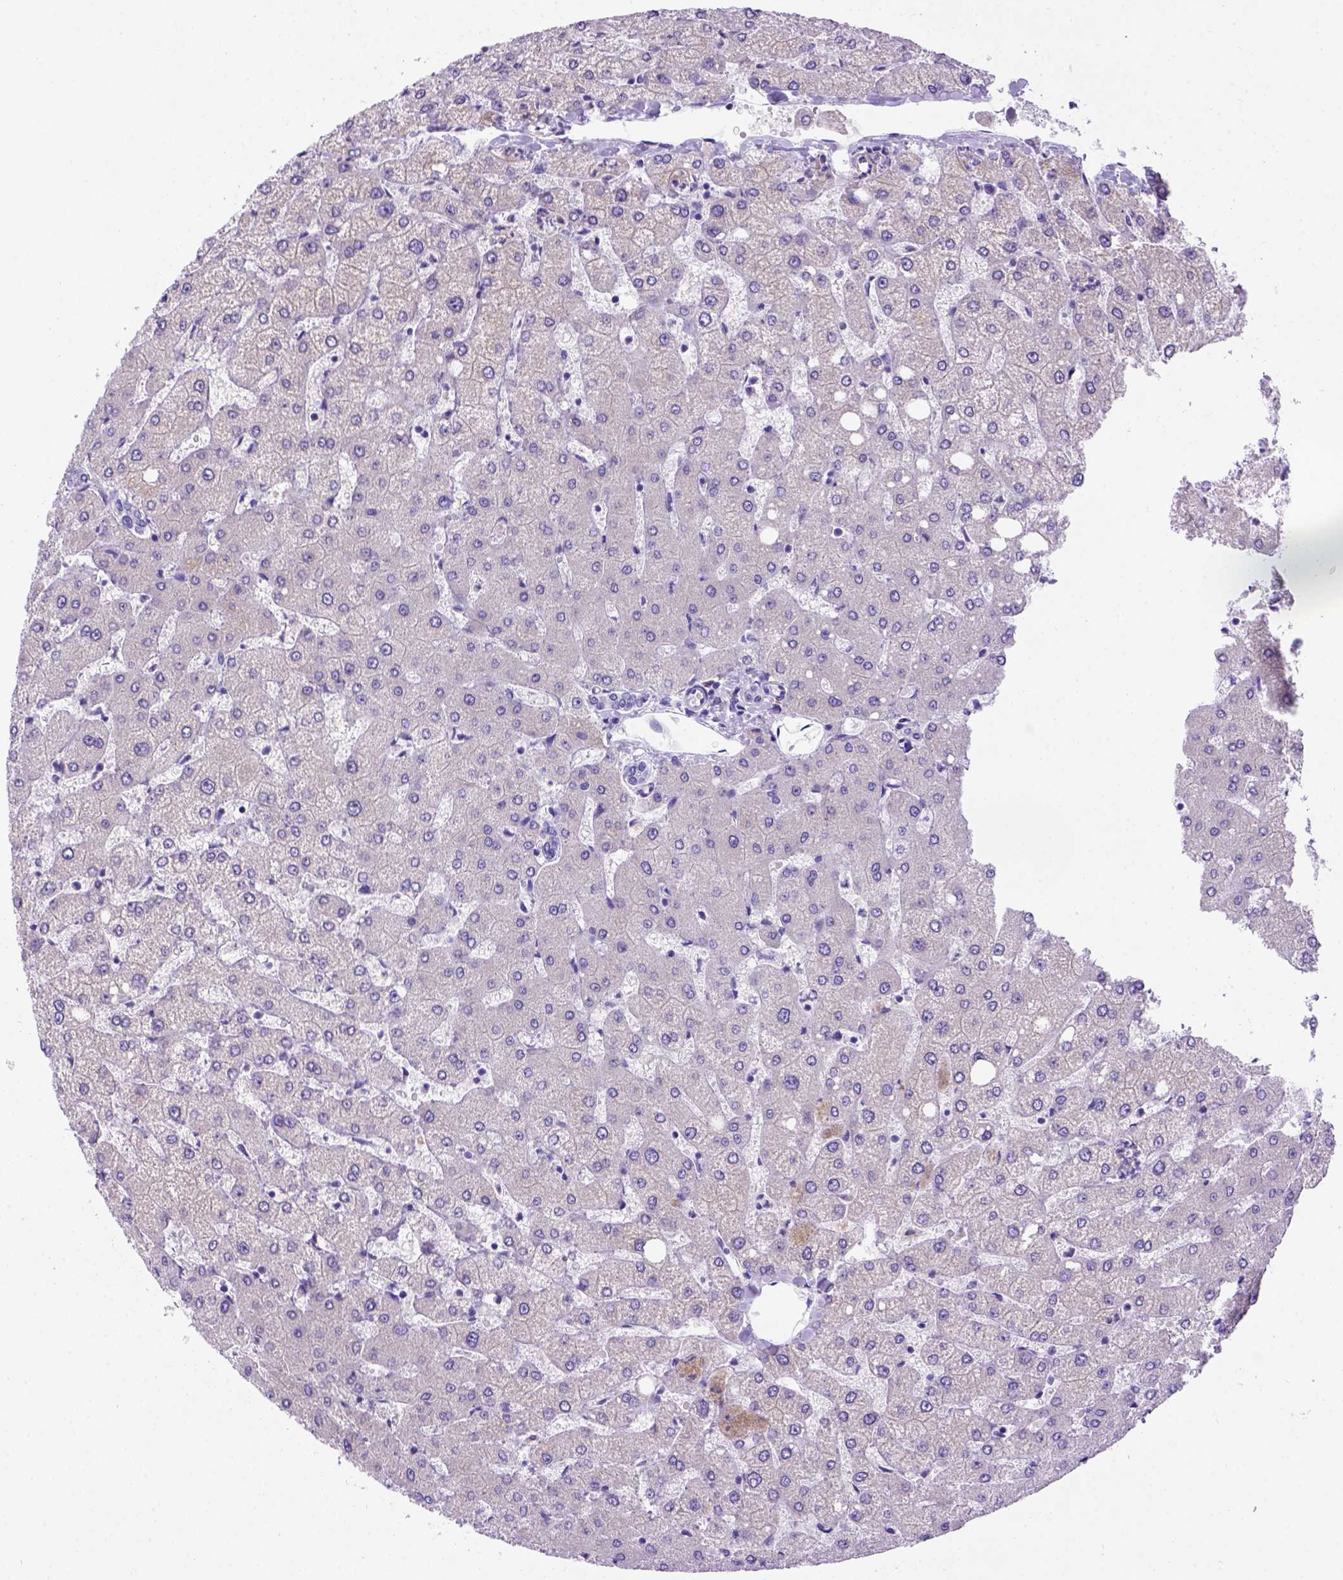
{"staining": {"intensity": "negative", "quantity": "none", "location": "none"}, "tissue": "liver", "cell_type": "Cholangiocytes", "image_type": "normal", "snomed": [{"axis": "morphology", "description": "Normal tissue, NOS"}, {"axis": "topography", "description": "Liver"}], "caption": "Cholangiocytes are negative for brown protein staining in unremarkable liver. (Stains: DAB (3,3'-diaminobenzidine) immunohistochemistry (IHC) with hematoxylin counter stain, Microscopy: brightfield microscopy at high magnification).", "gene": "PTGES", "patient": {"sex": "female", "age": 54}}